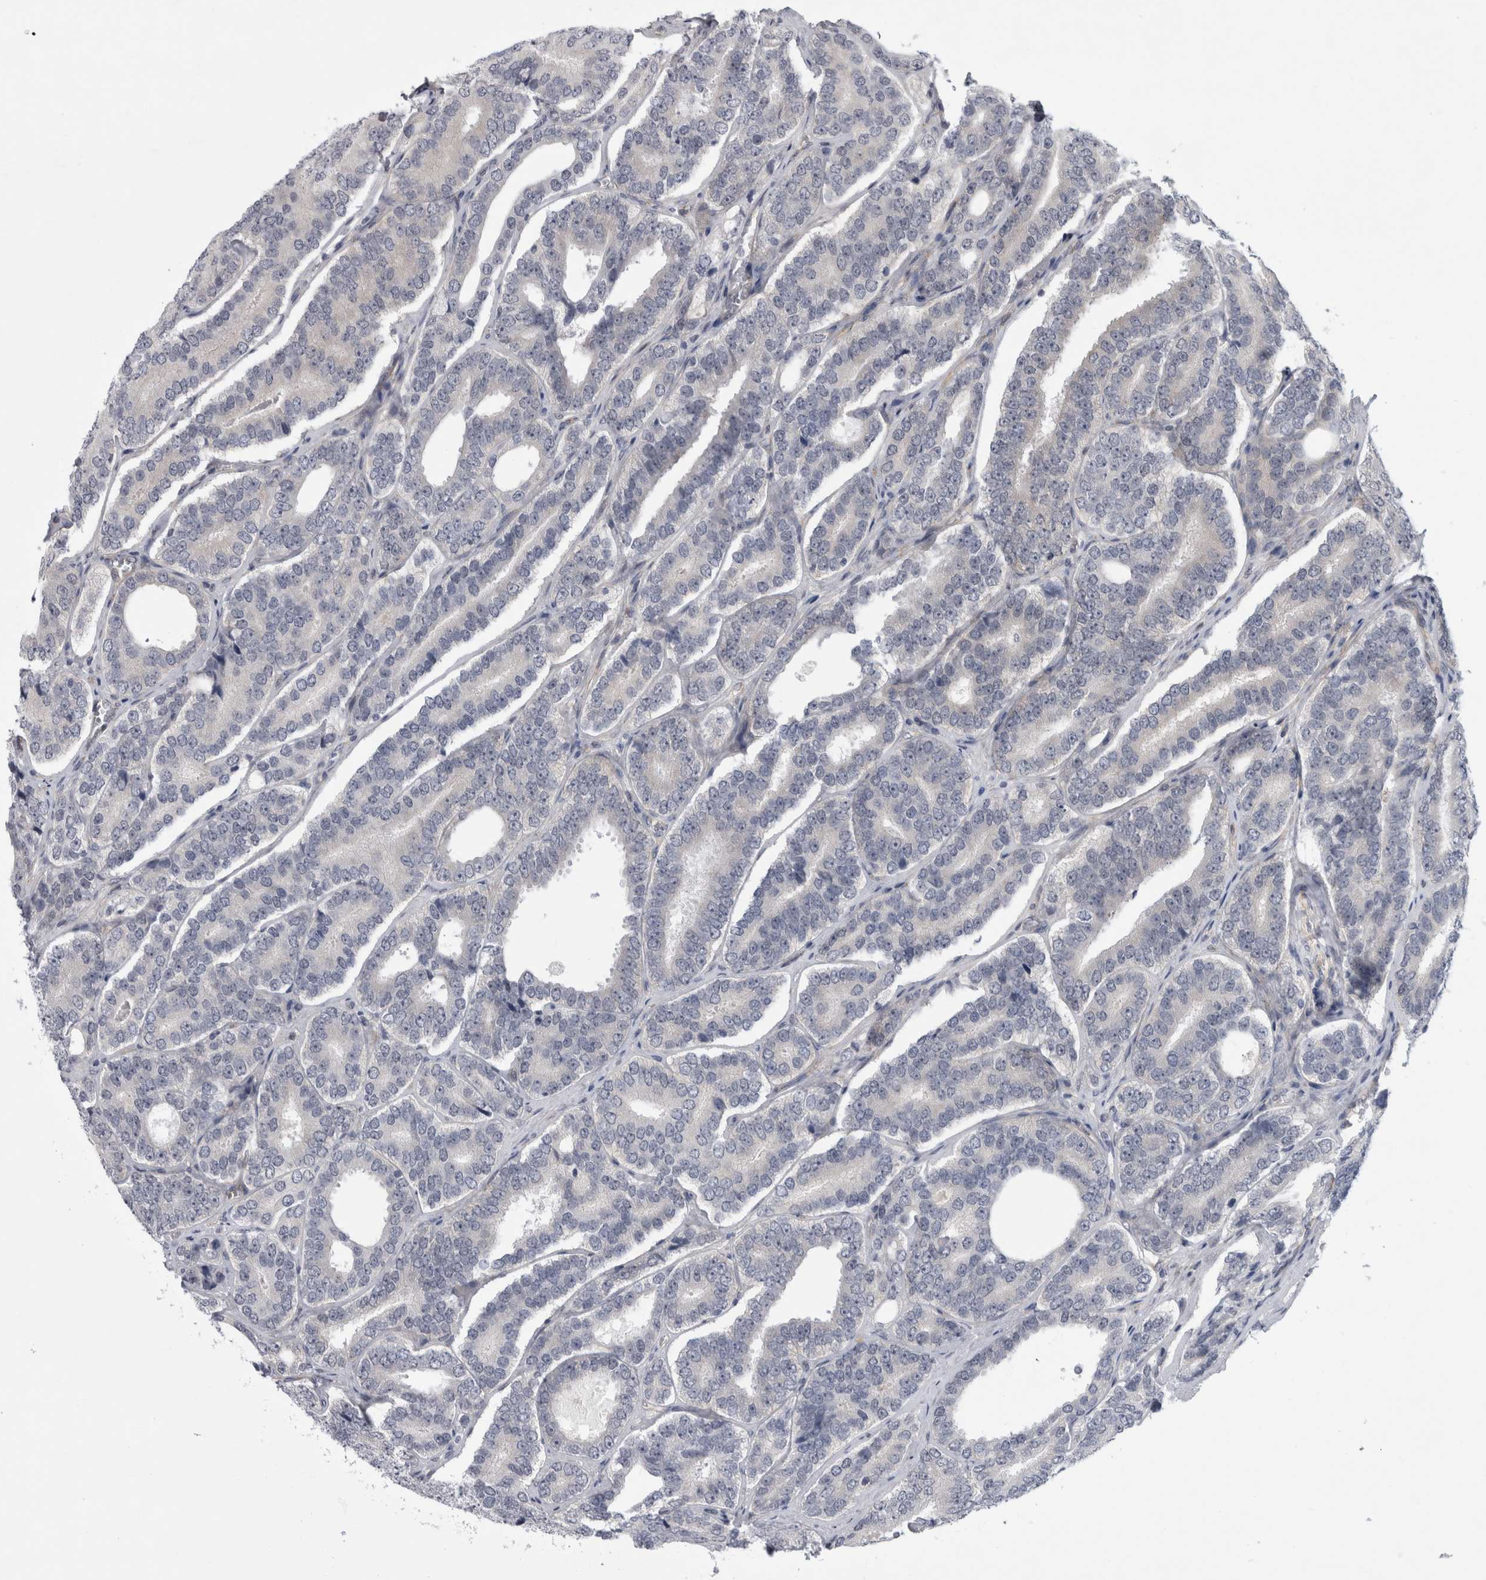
{"staining": {"intensity": "negative", "quantity": "none", "location": "none"}, "tissue": "prostate cancer", "cell_type": "Tumor cells", "image_type": "cancer", "snomed": [{"axis": "morphology", "description": "Adenocarcinoma, High grade"}, {"axis": "topography", "description": "Prostate"}], "caption": "High-grade adenocarcinoma (prostate) was stained to show a protein in brown. There is no significant staining in tumor cells. (Stains: DAB (3,3'-diaminobenzidine) immunohistochemistry (IHC) with hematoxylin counter stain, Microscopy: brightfield microscopy at high magnification).", "gene": "PARP11", "patient": {"sex": "male", "age": 56}}